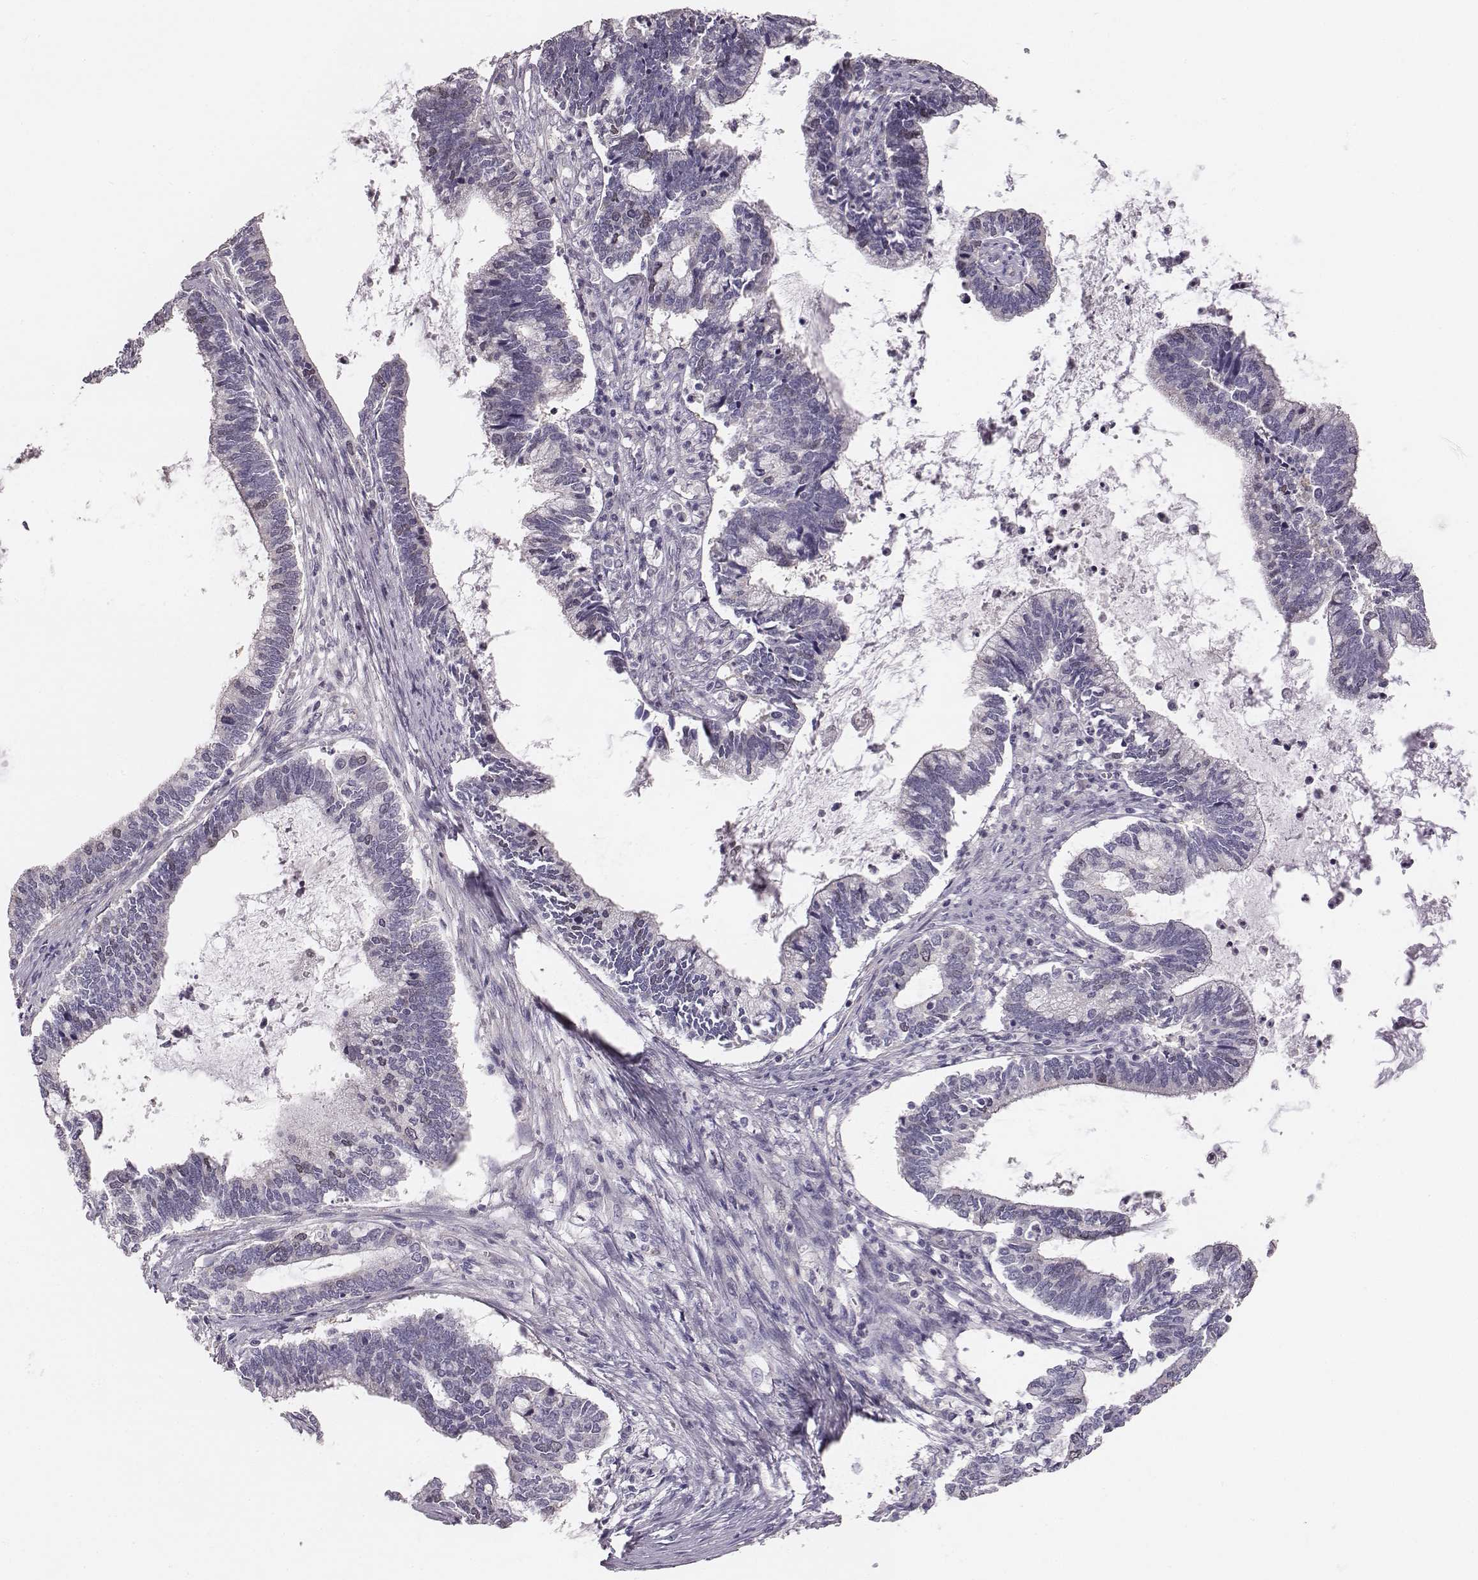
{"staining": {"intensity": "negative", "quantity": "none", "location": "none"}, "tissue": "cervical cancer", "cell_type": "Tumor cells", "image_type": "cancer", "snomed": [{"axis": "morphology", "description": "Adenocarcinoma, NOS"}, {"axis": "topography", "description": "Cervix"}], "caption": "Tumor cells show no significant expression in adenocarcinoma (cervical). (Immunohistochemistry (ihc), brightfield microscopy, high magnification).", "gene": "PBK", "patient": {"sex": "female", "age": 42}}